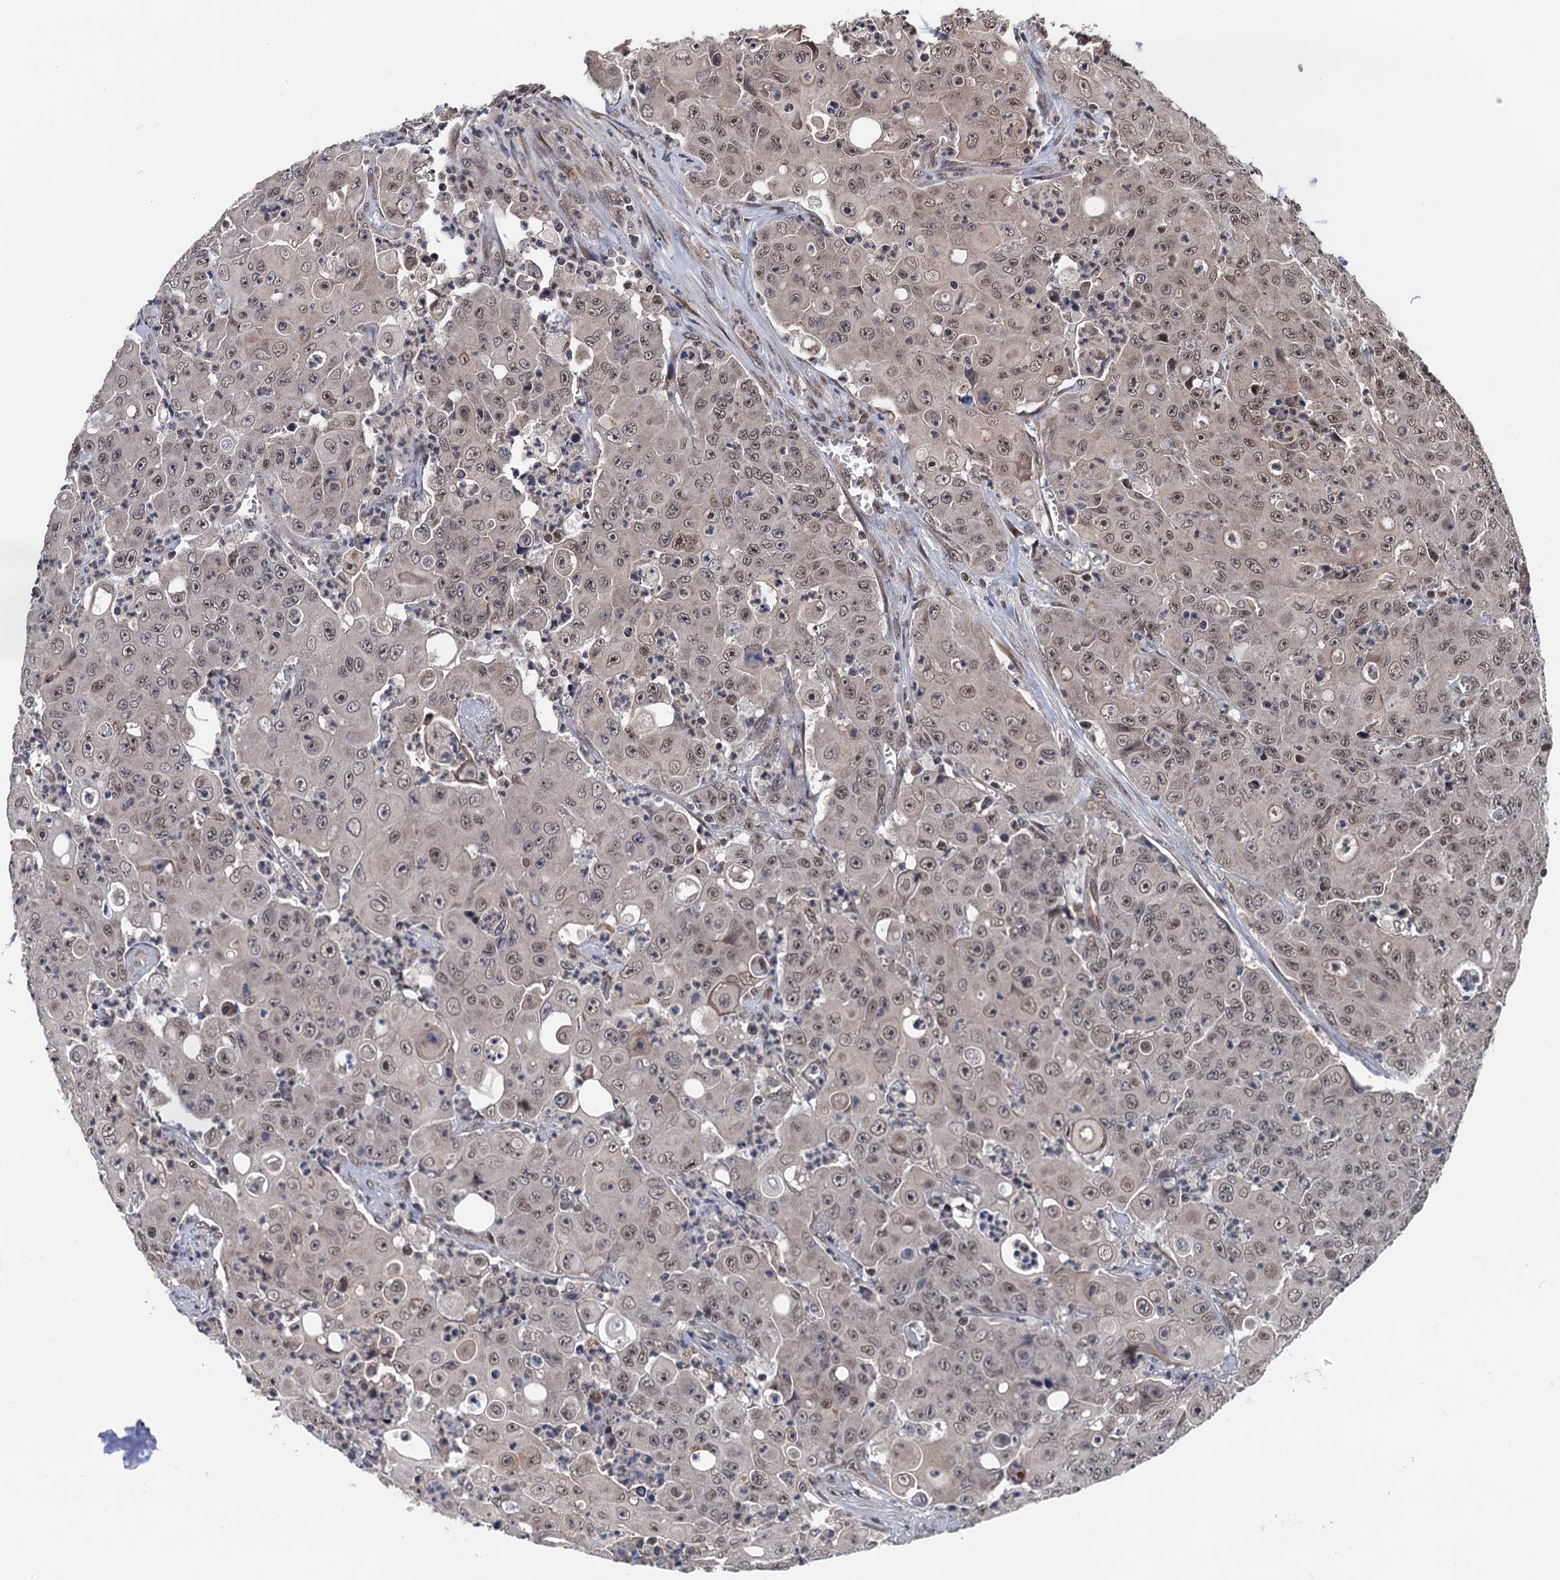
{"staining": {"intensity": "weak", "quantity": ">75%", "location": "nuclear"}, "tissue": "colorectal cancer", "cell_type": "Tumor cells", "image_type": "cancer", "snomed": [{"axis": "morphology", "description": "Adenocarcinoma, NOS"}, {"axis": "topography", "description": "Colon"}], "caption": "This is an image of immunohistochemistry staining of colorectal cancer (adenocarcinoma), which shows weak staining in the nuclear of tumor cells.", "gene": "RASSF4", "patient": {"sex": "male", "age": 51}}